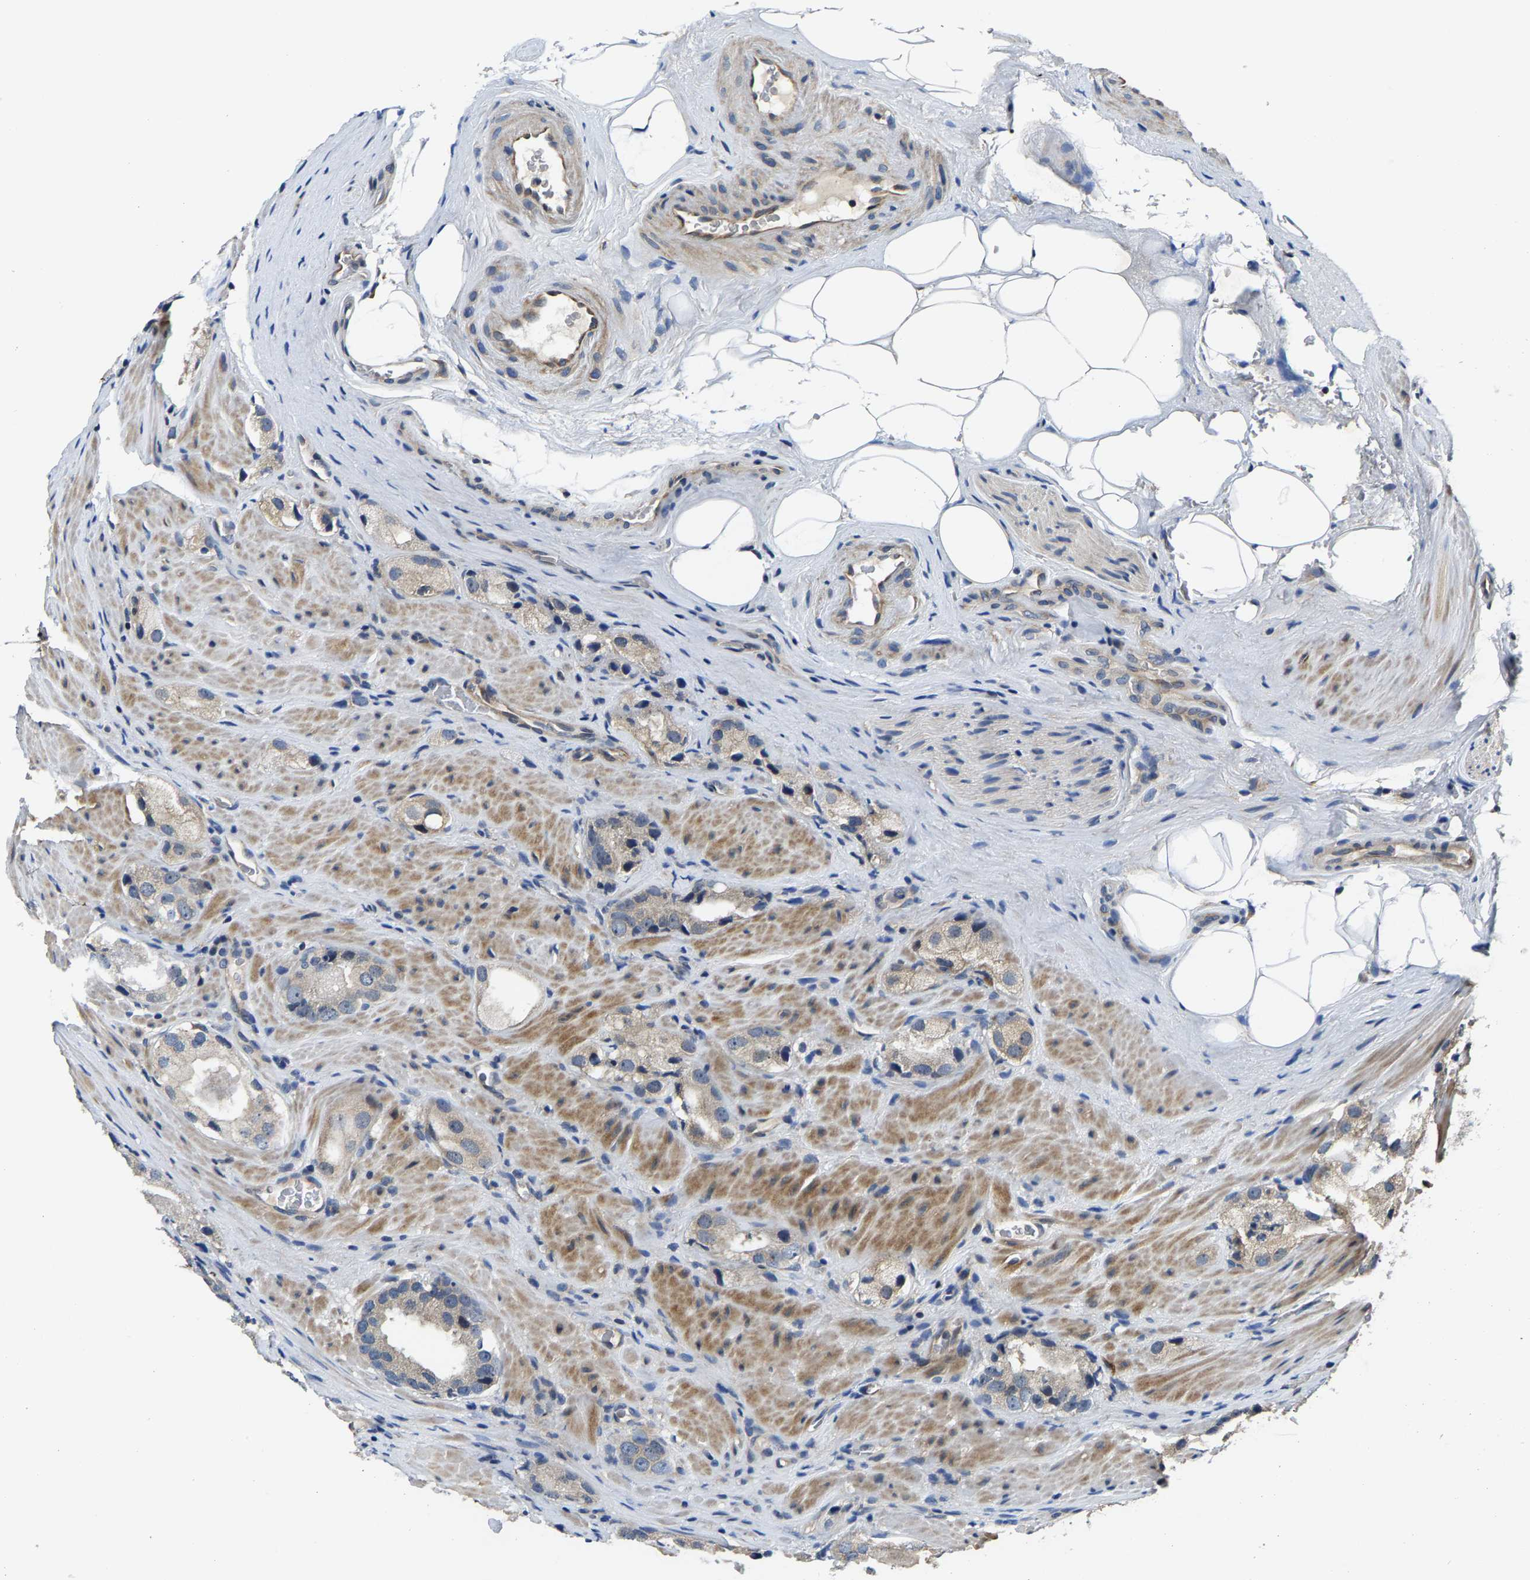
{"staining": {"intensity": "negative", "quantity": "none", "location": "none"}, "tissue": "prostate cancer", "cell_type": "Tumor cells", "image_type": "cancer", "snomed": [{"axis": "morphology", "description": "Adenocarcinoma, High grade"}, {"axis": "topography", "description": "Prostate"}], "caption": "A photomicrograph of adenocarcinoma (high-grade) (prostate) stained for a protein reveals no brown staining in tumor cells.", "gene": "AGBL3", "patient": {"sex": "male", "age": 63}}